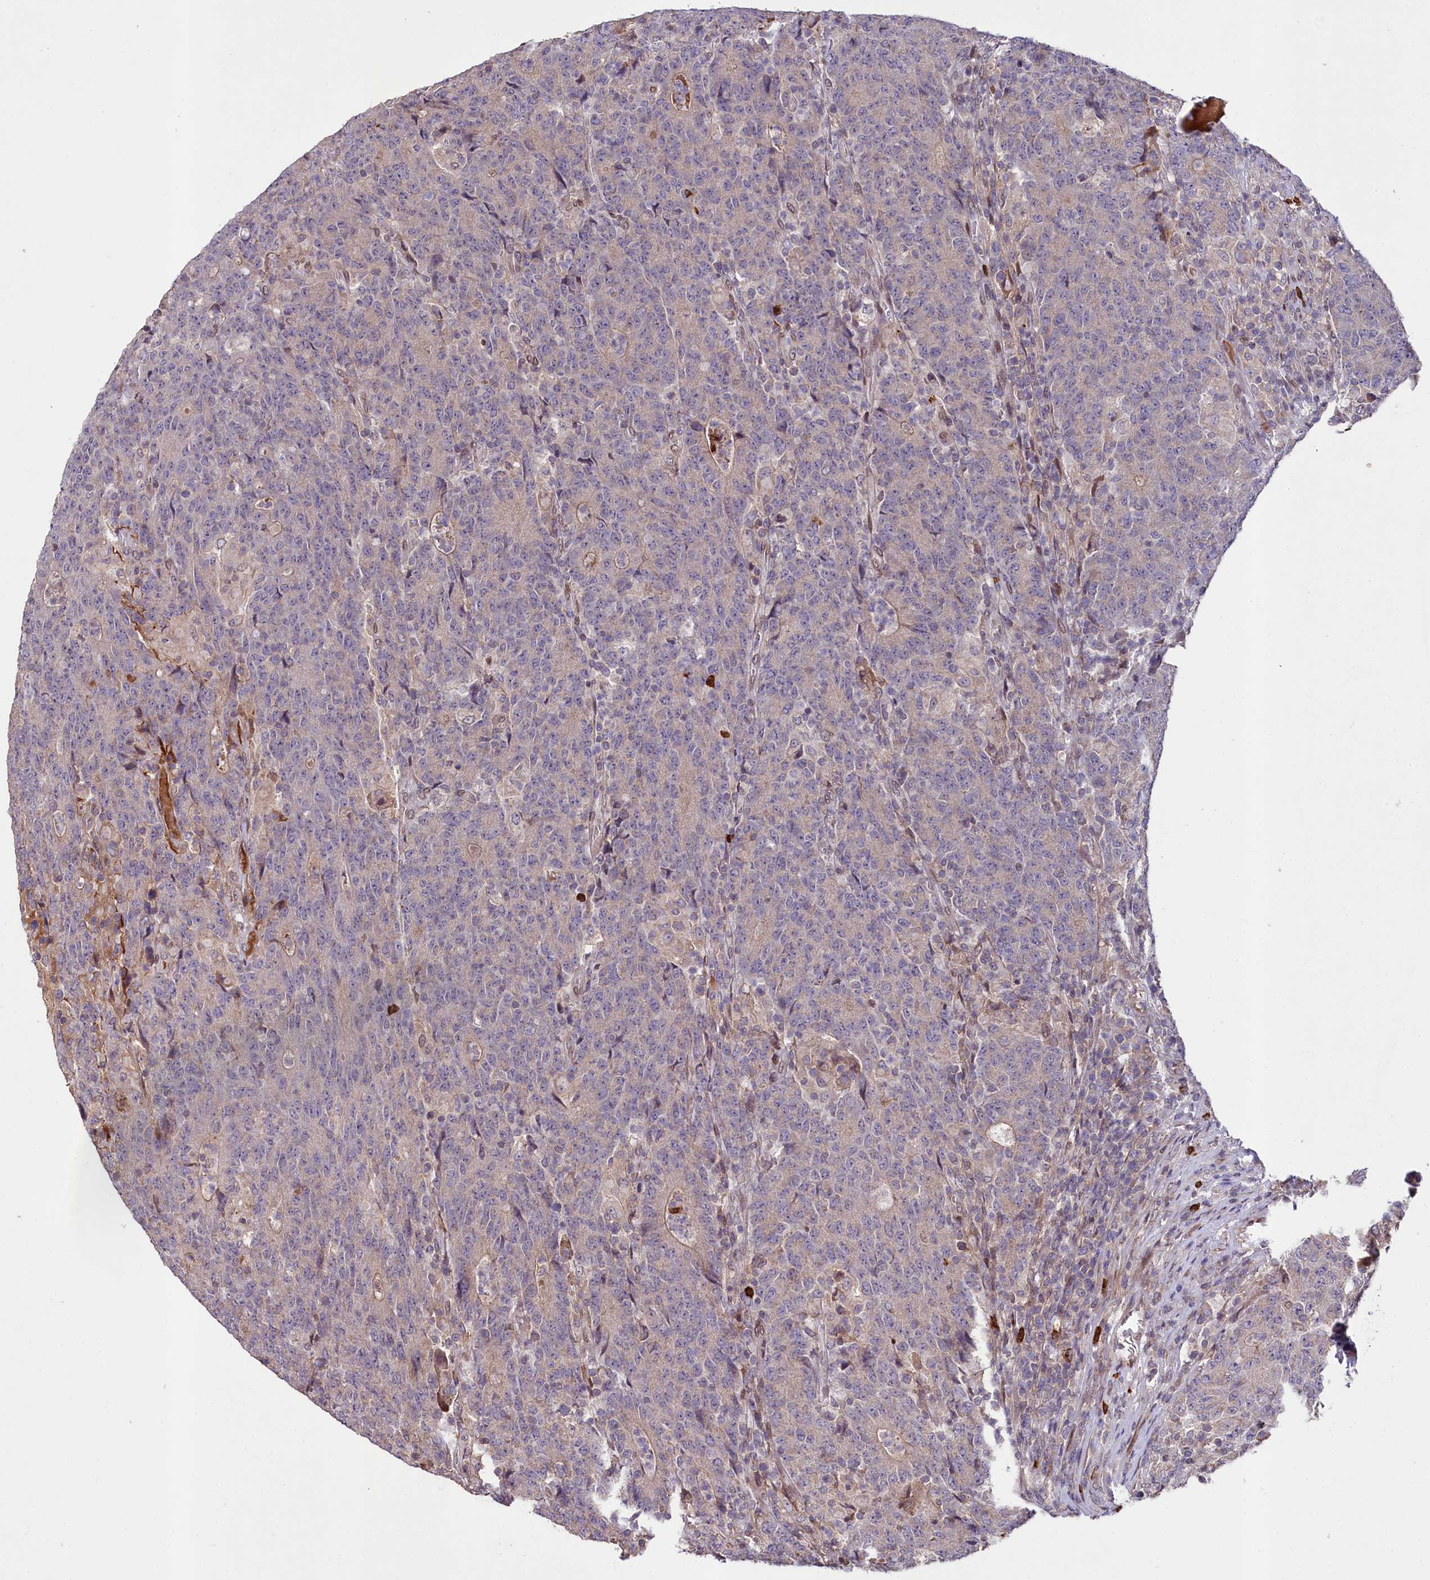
{"staining": {"intensity": "negative", "quantity": "none", "location": "none"}, "tissue": "colorectal cancer", "cell_type": "Tumor cells", "image_type": "cancer", "snomed": [{"axis": "morphology", "description": "Adenocarcinoma, NOS"}, {"axis": "topography", "description": "Colon"}], "caption": "The photomicrograph reveals no staining of tumor cells in colorectal cancer (adenocarcinoma). (DAB IHC visualized using brightfield microscopy, high magnification).", "gene": "ZNF226", "patient": {"sex": "female", "age": 75}}